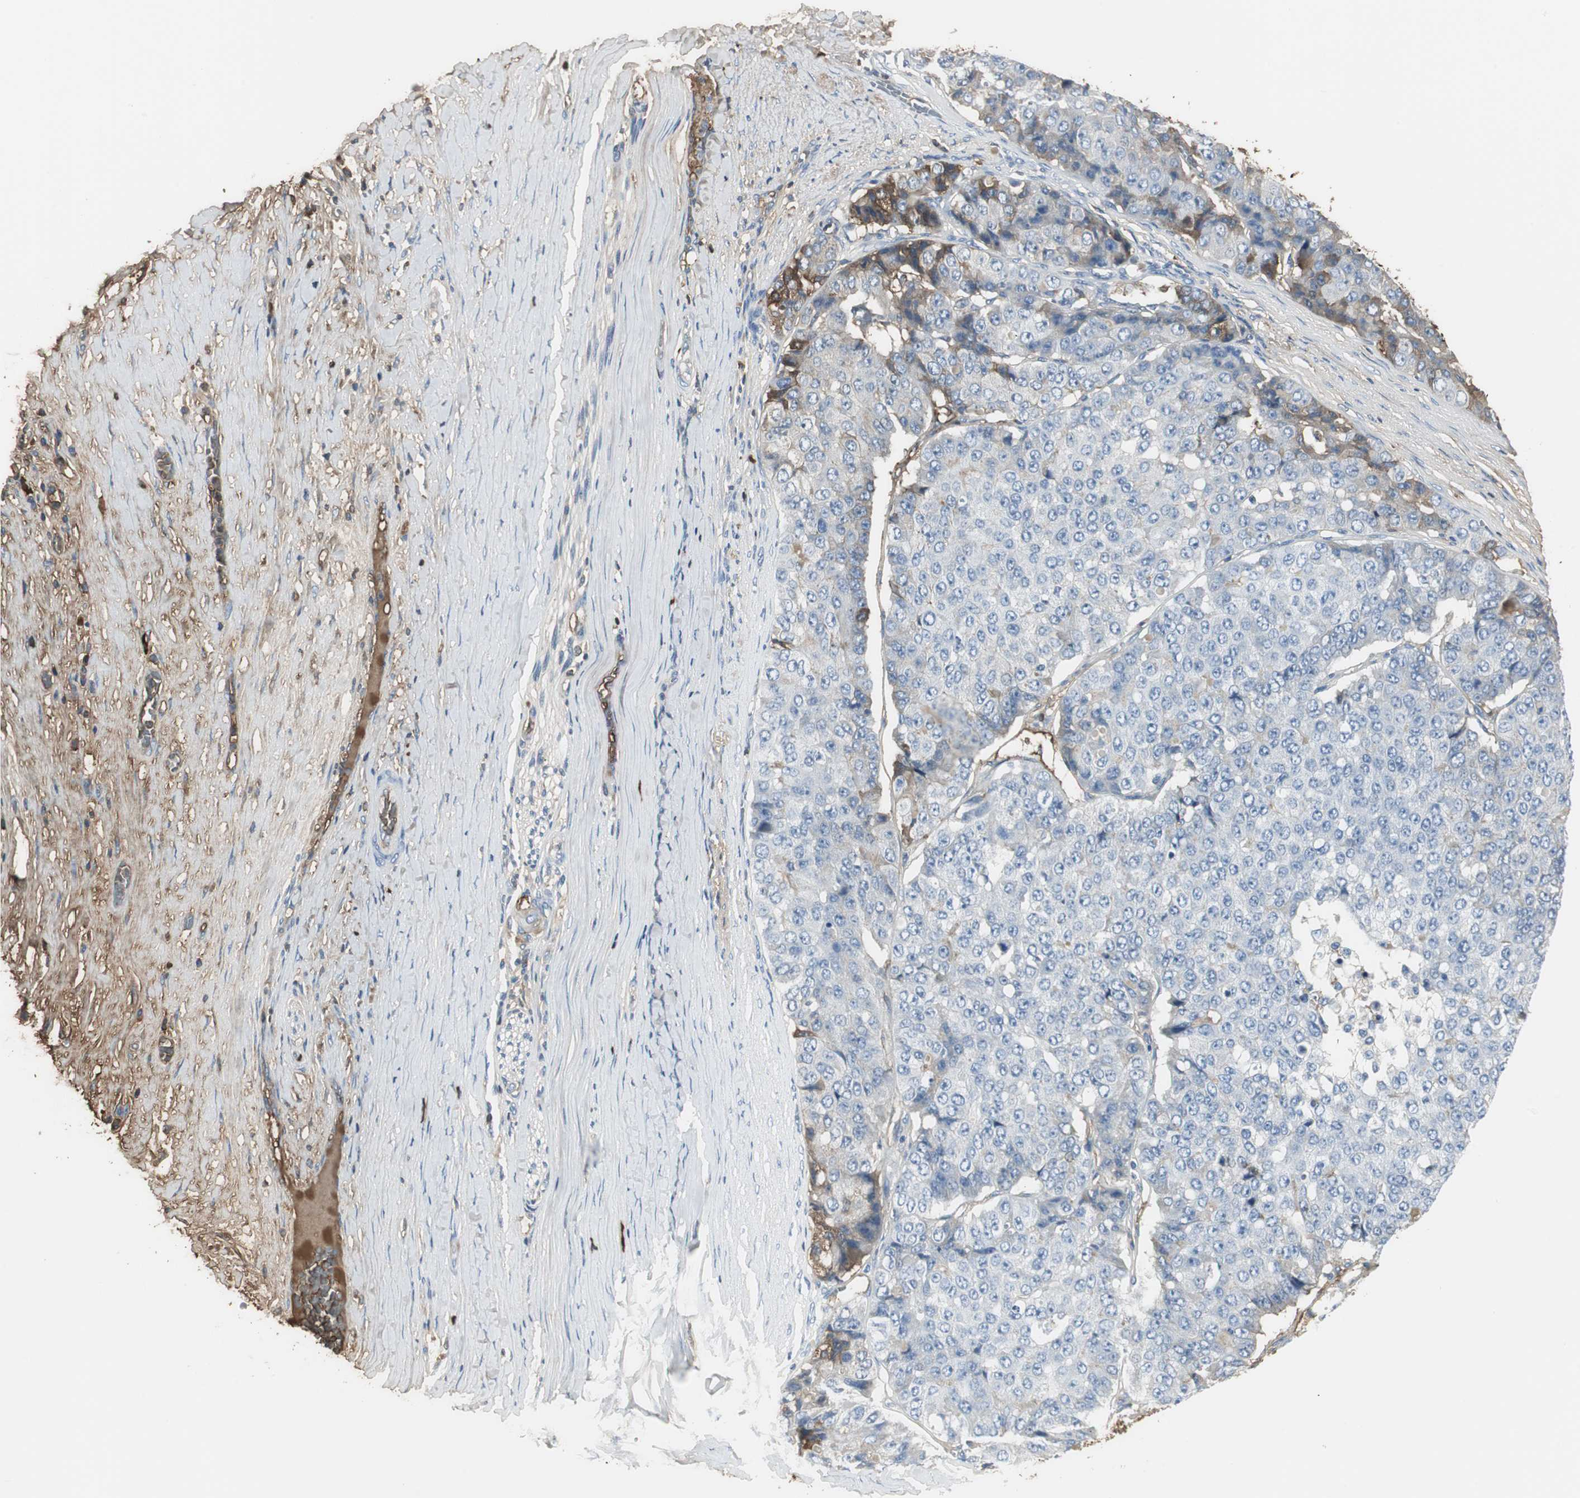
{"staining": {"intensity": "weak", "quantity": "<25%", "location": "cytoplasmic/membranous"}, "tissue": "pancreatic cancer", "cell_type": "Tumor cells", "image_type": "cancer", "snomed": [{"axis": "morphology", "description": "Adenocarcinoma, NOS"}, {"axis": "topography", "description": "Pancreas"}], "caption": "Immunohistochemistry (IHC) of adenocarcinoma (pancreatic) exhibits no staining in tumor cells.", "gene": "IGHA1", "patient": {"sex": "male", "age": 50}}